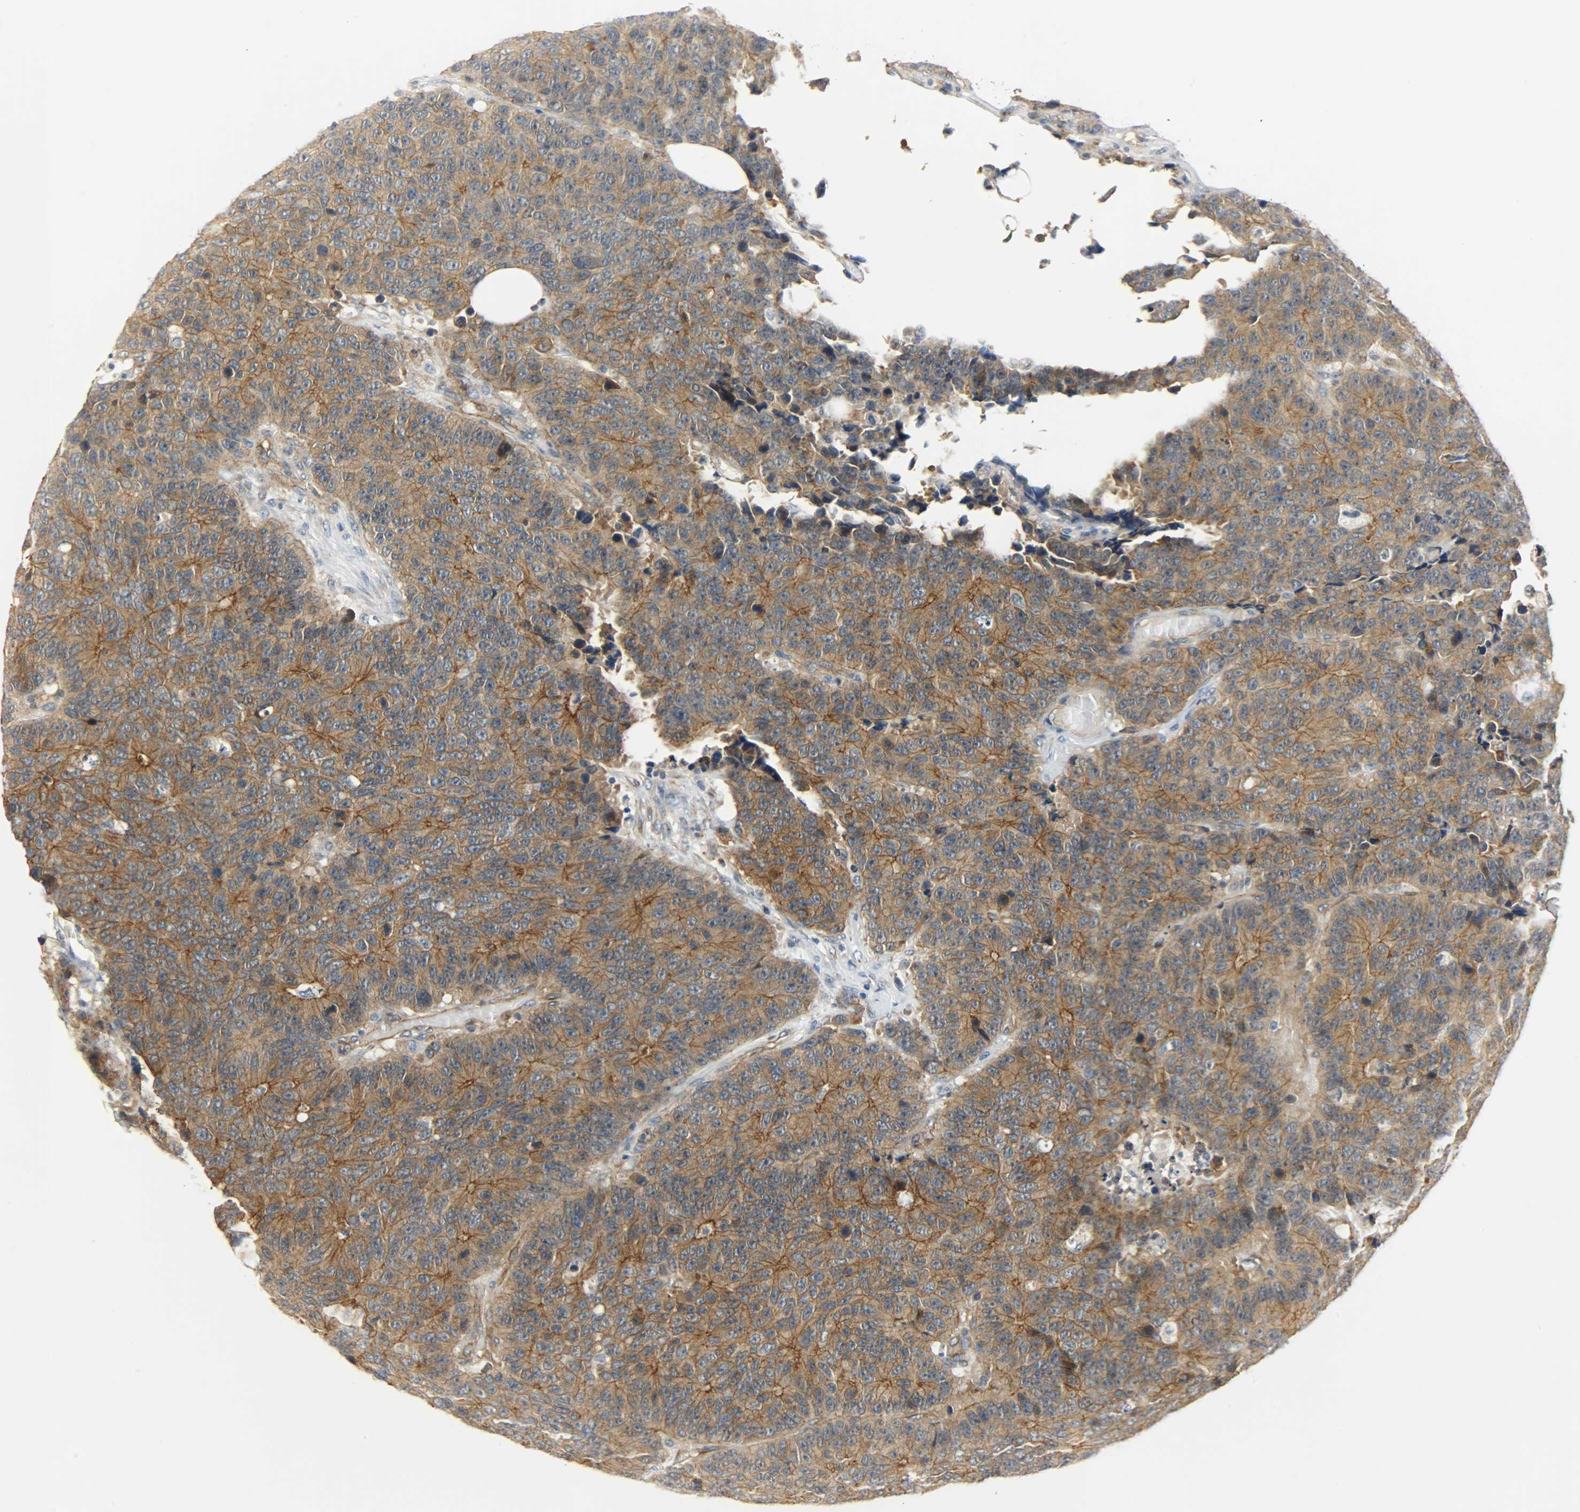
{"staining": {"intensity": "moderate", "quantity": ">75%", "location": "cytoplasmic/membranous"}, "tissue": "colorectal cancer", "cell_type": "Tumor cells", "image_type": "cancer", "snomed": [{"axis": "morphology", "description": "Adenocarcinoma, NOS"}, {"axis": "topography", "description": "Colon"}], "caption": "Protein staining of colorectal cancer (adenocarcinoma) tissue displays moderate cytoplasmic/membranous positivity in about >75% of tumor cells.", "gene": "KIAA1217", "patient": {"sex": "female", "age": 86}}